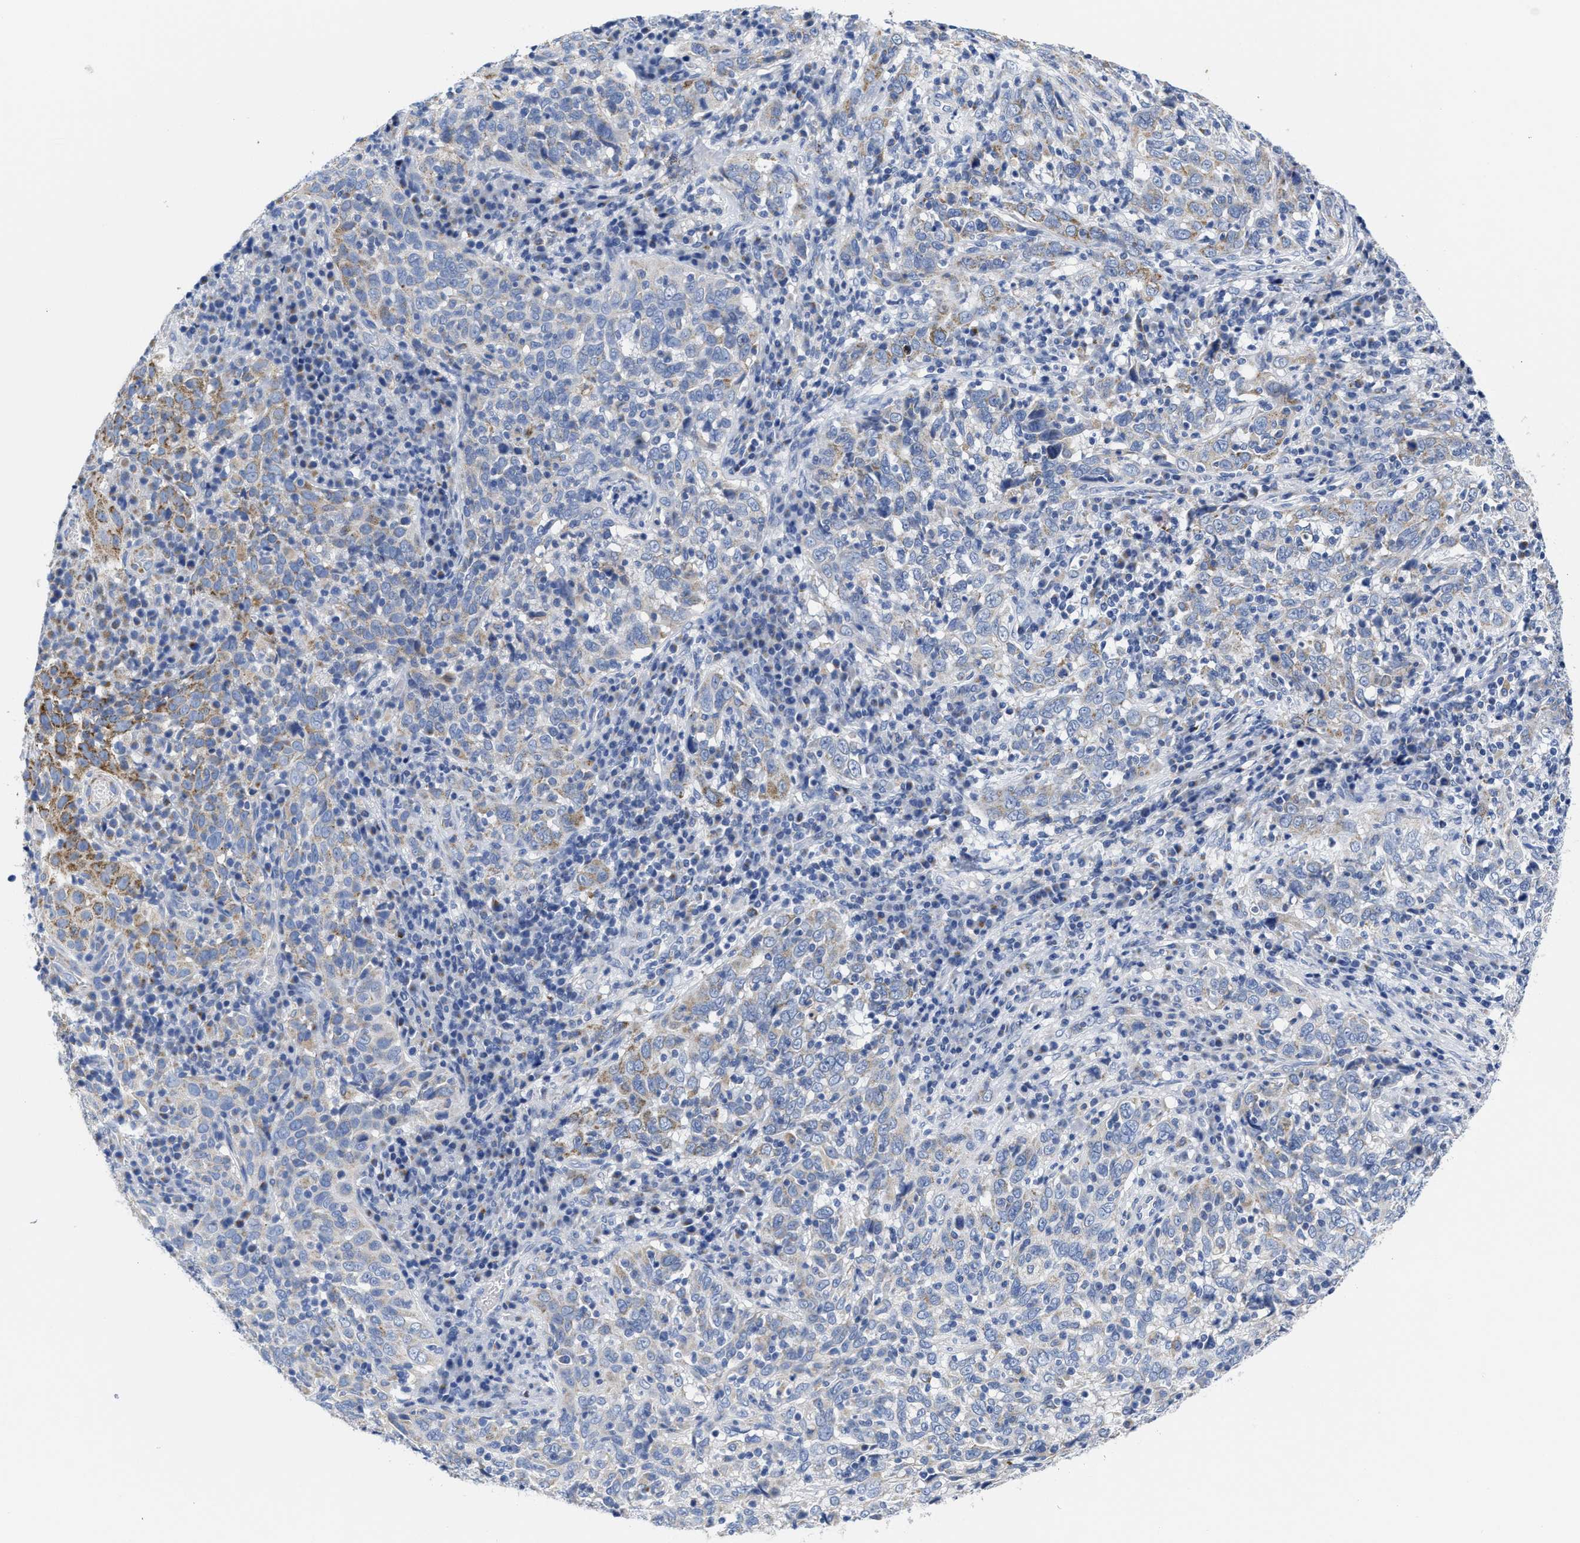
{"staining": {"intensity": "moderate", "quantity": "<25%", "location": "cytoplasmic/membranous"}, "tissue": "cervical cancer", "cell_type": "Tumor cells", "image_type": "cancer", "snomed": [{"axis": "morphology", "description": "Squamous cell carcinoma, NOS"}, {"axis": "topography", "description": "Cervix"}], "caption": "Immunohistochemical staining of cervical cancer (squamous cell carcinoma) demonstrates low levels of moderate cytoplasmic/membranous staining in about <25% of tumor cells.", "gene": "TBRG4", "patient": {"sex": "female", "age": 46}}